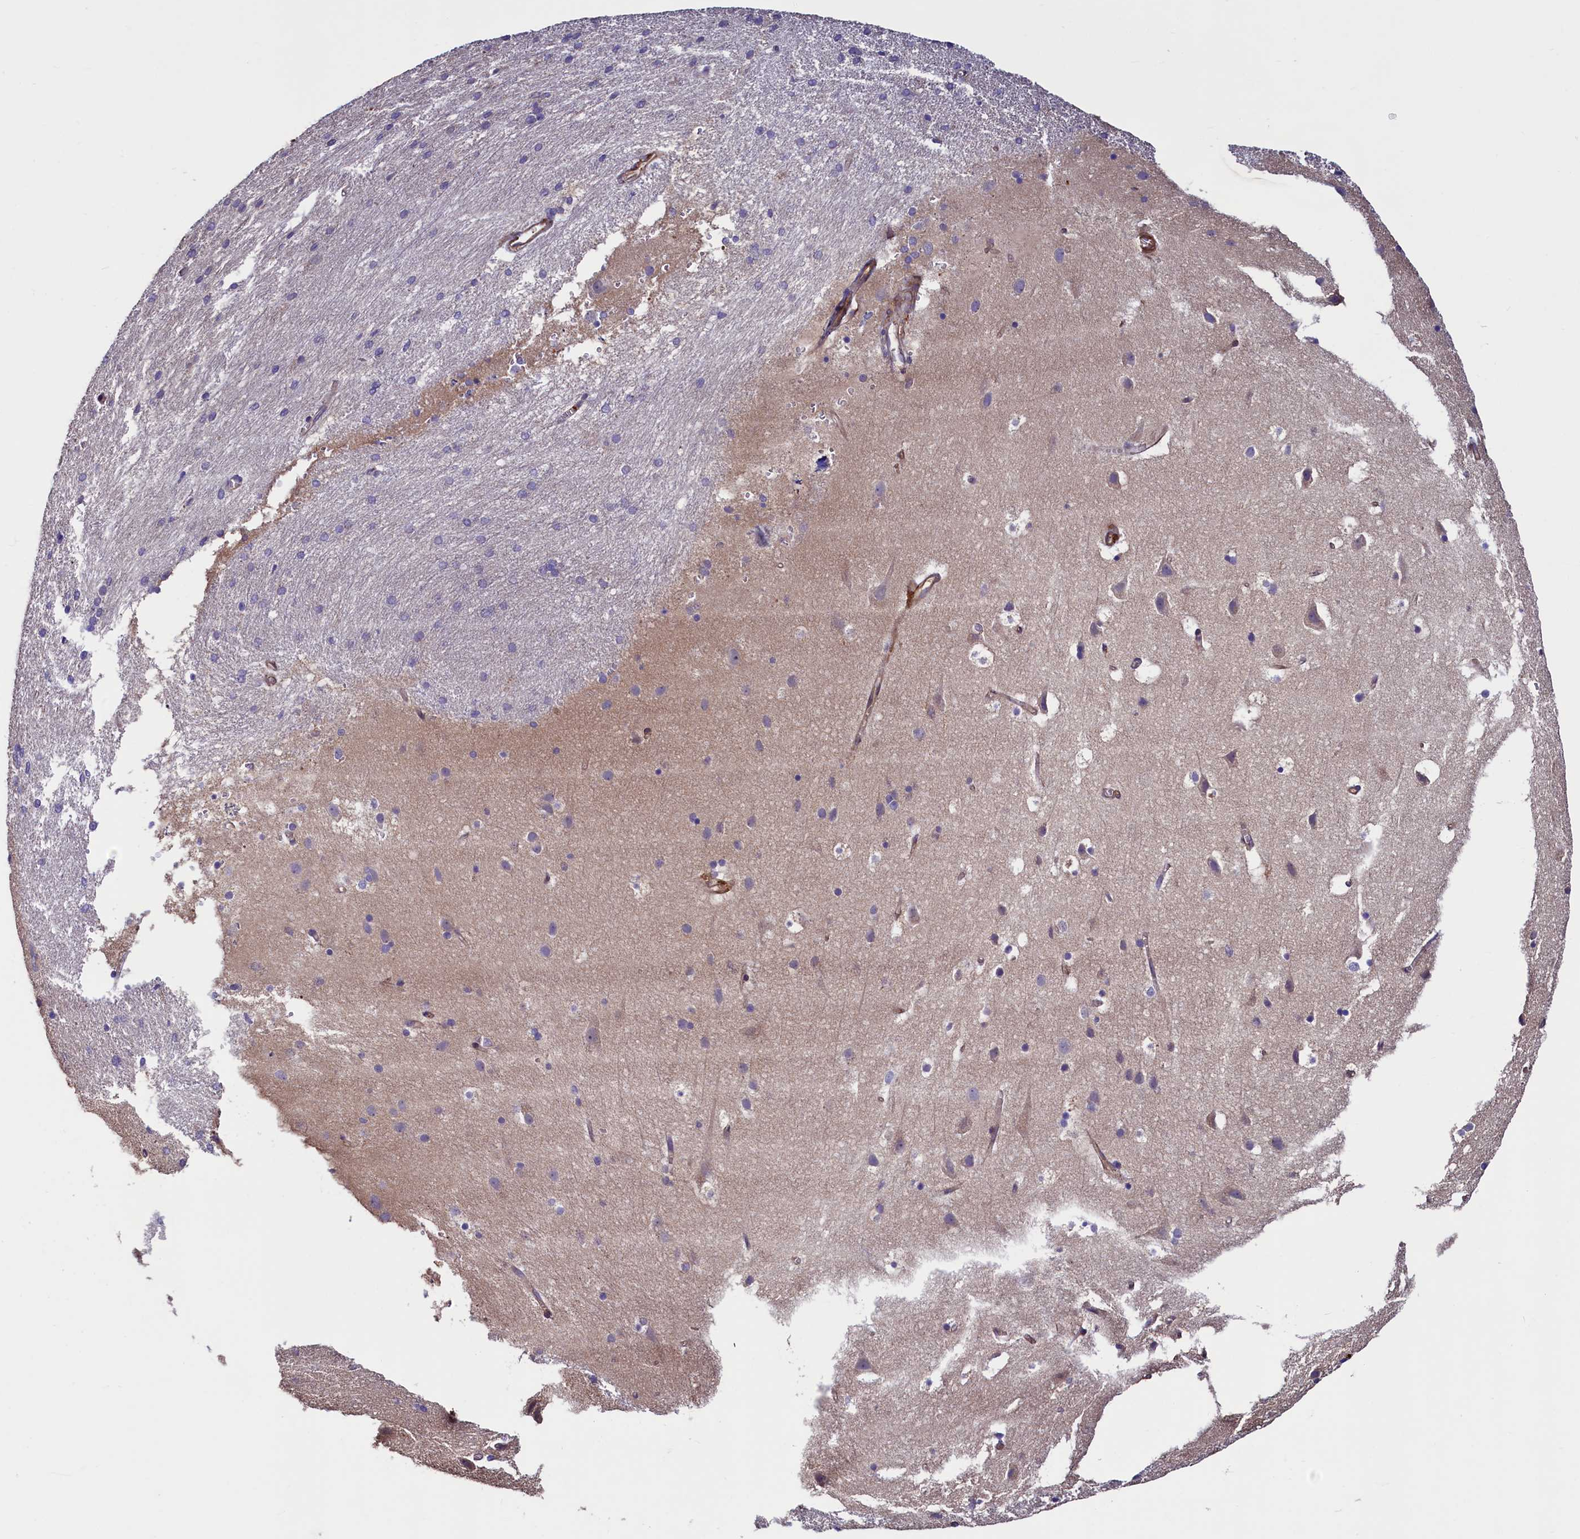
{"staining": {"intensity": "moderate", "quantity": ">75%", "location": "cytoplasmic/membranous"}, "tissue": "cerebral cortex", "cell_type": "Endothelial cells", "image_type": "normal", "snomed": [{"axis": "morphology", "description": "Normal tissue, NOS"}, {"axis": "topography", "description": "Cerebral cortex"}], "caption": "High-magnification brightfield microscopy of normal cerebral cortex stained with DAB (brown) and counterstained with hematoxylin (blue). endothelial cells exhibit moderate cytoplasmic/membranous positivity is present in approximately>75% of cells. (DAB (3,3'-diaminobenzidine) IHC, brown staining for protein, blue staining for nuclei).", "gene": "DUOXA1", "patient": {"sex": "male", "age": 54}}